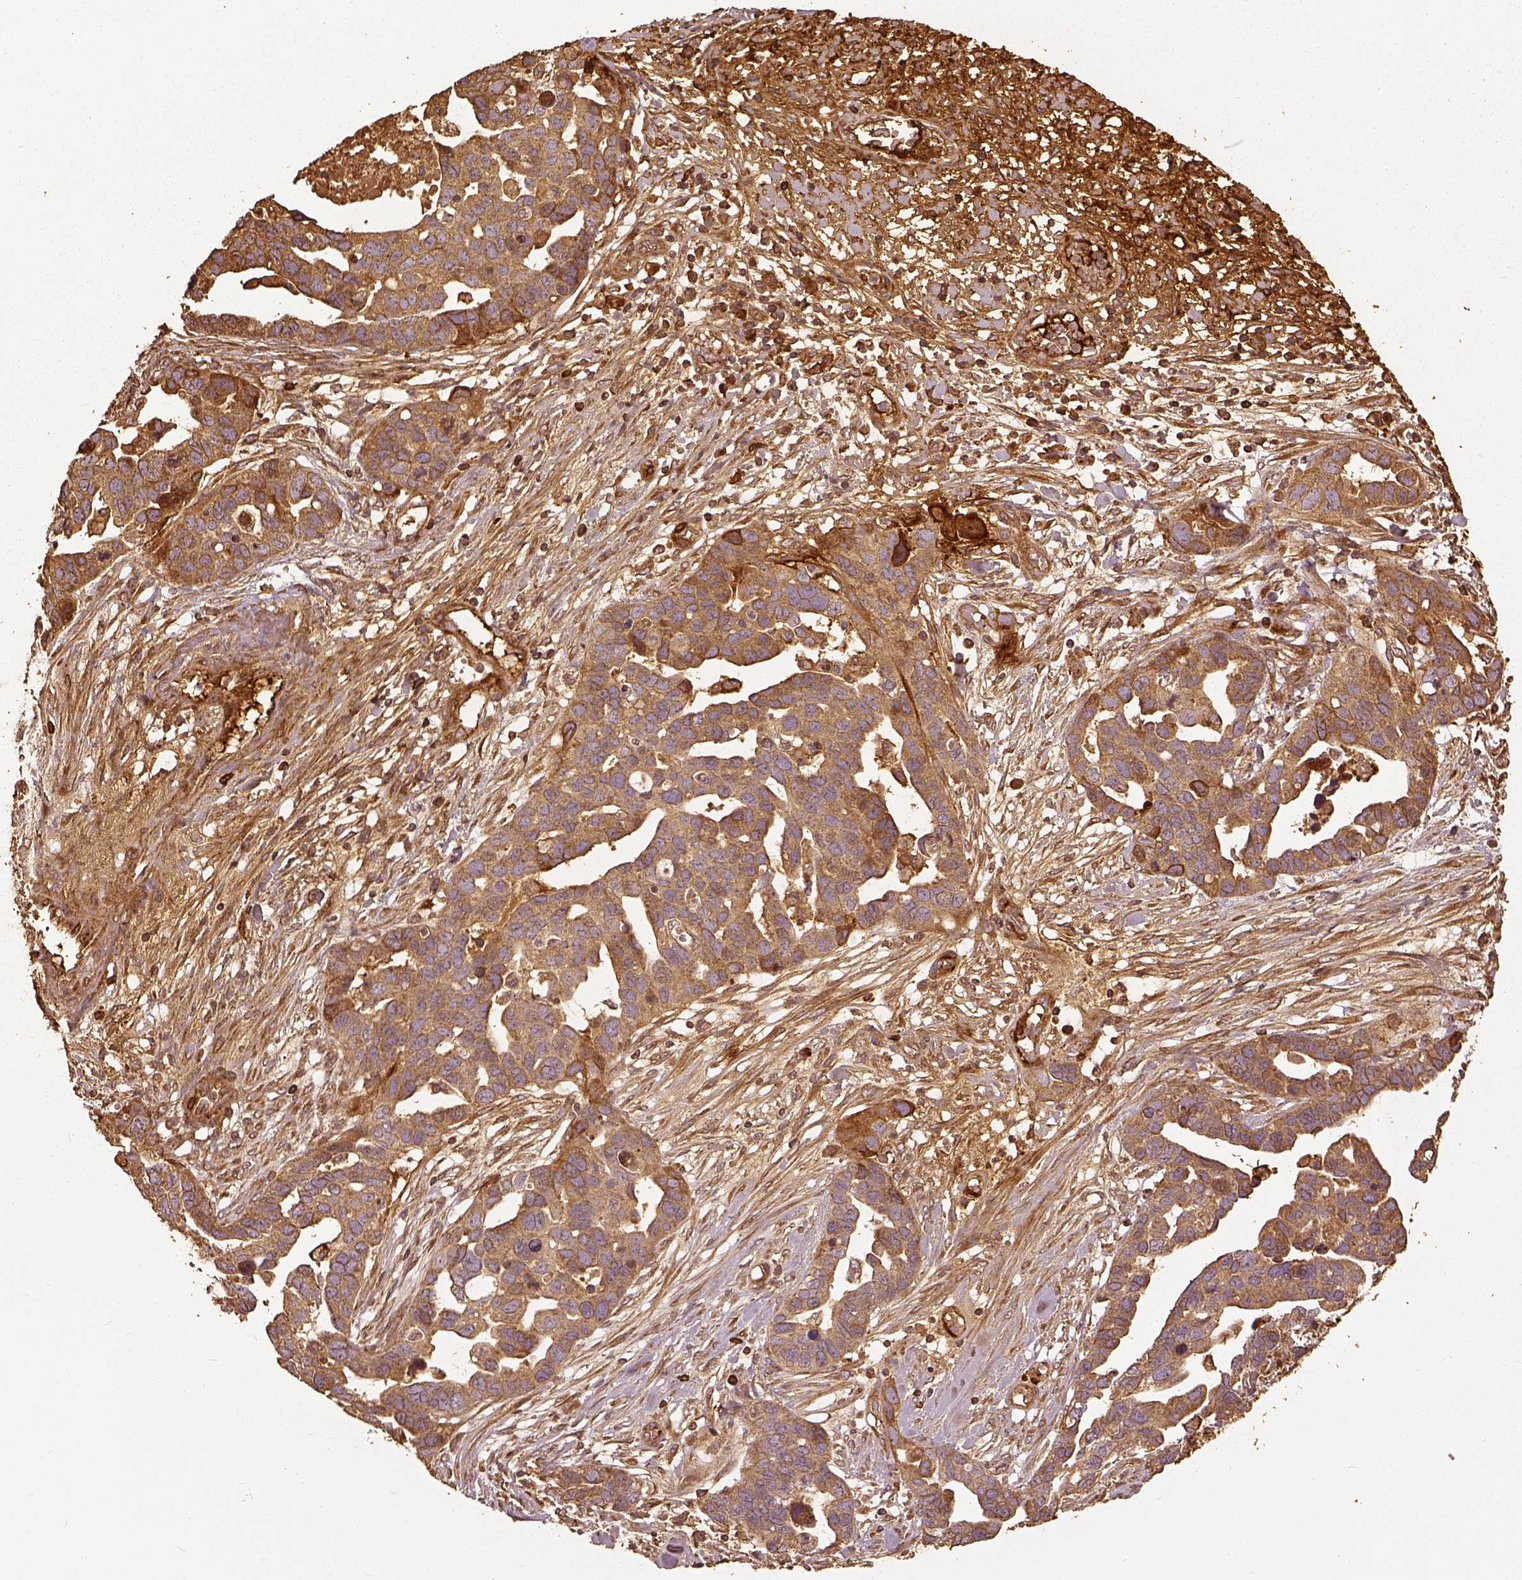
{"staining": {"intensity": "moderate", "quantity": ">75%", "location": "cytoplasmic/membranous"}, "tissue": "ovarian cancer", "cell_type": "Tumor cells", "image_type": "cancer", "snomed": [{"axis": "morphology", "description": "Cystadenocarcinoma, serous, NOS"}, {"axis": "topography", "description": "Ovary"}], "caption": "The immunohistochemical stain highlights moderate cytoplasmic/membranous positivity in tumor cells of ovarian cancer (serous cystadenocarcinoma) tissue.", "gene": "VEGFA", "patient": {"sex": "female", "age": 54}}